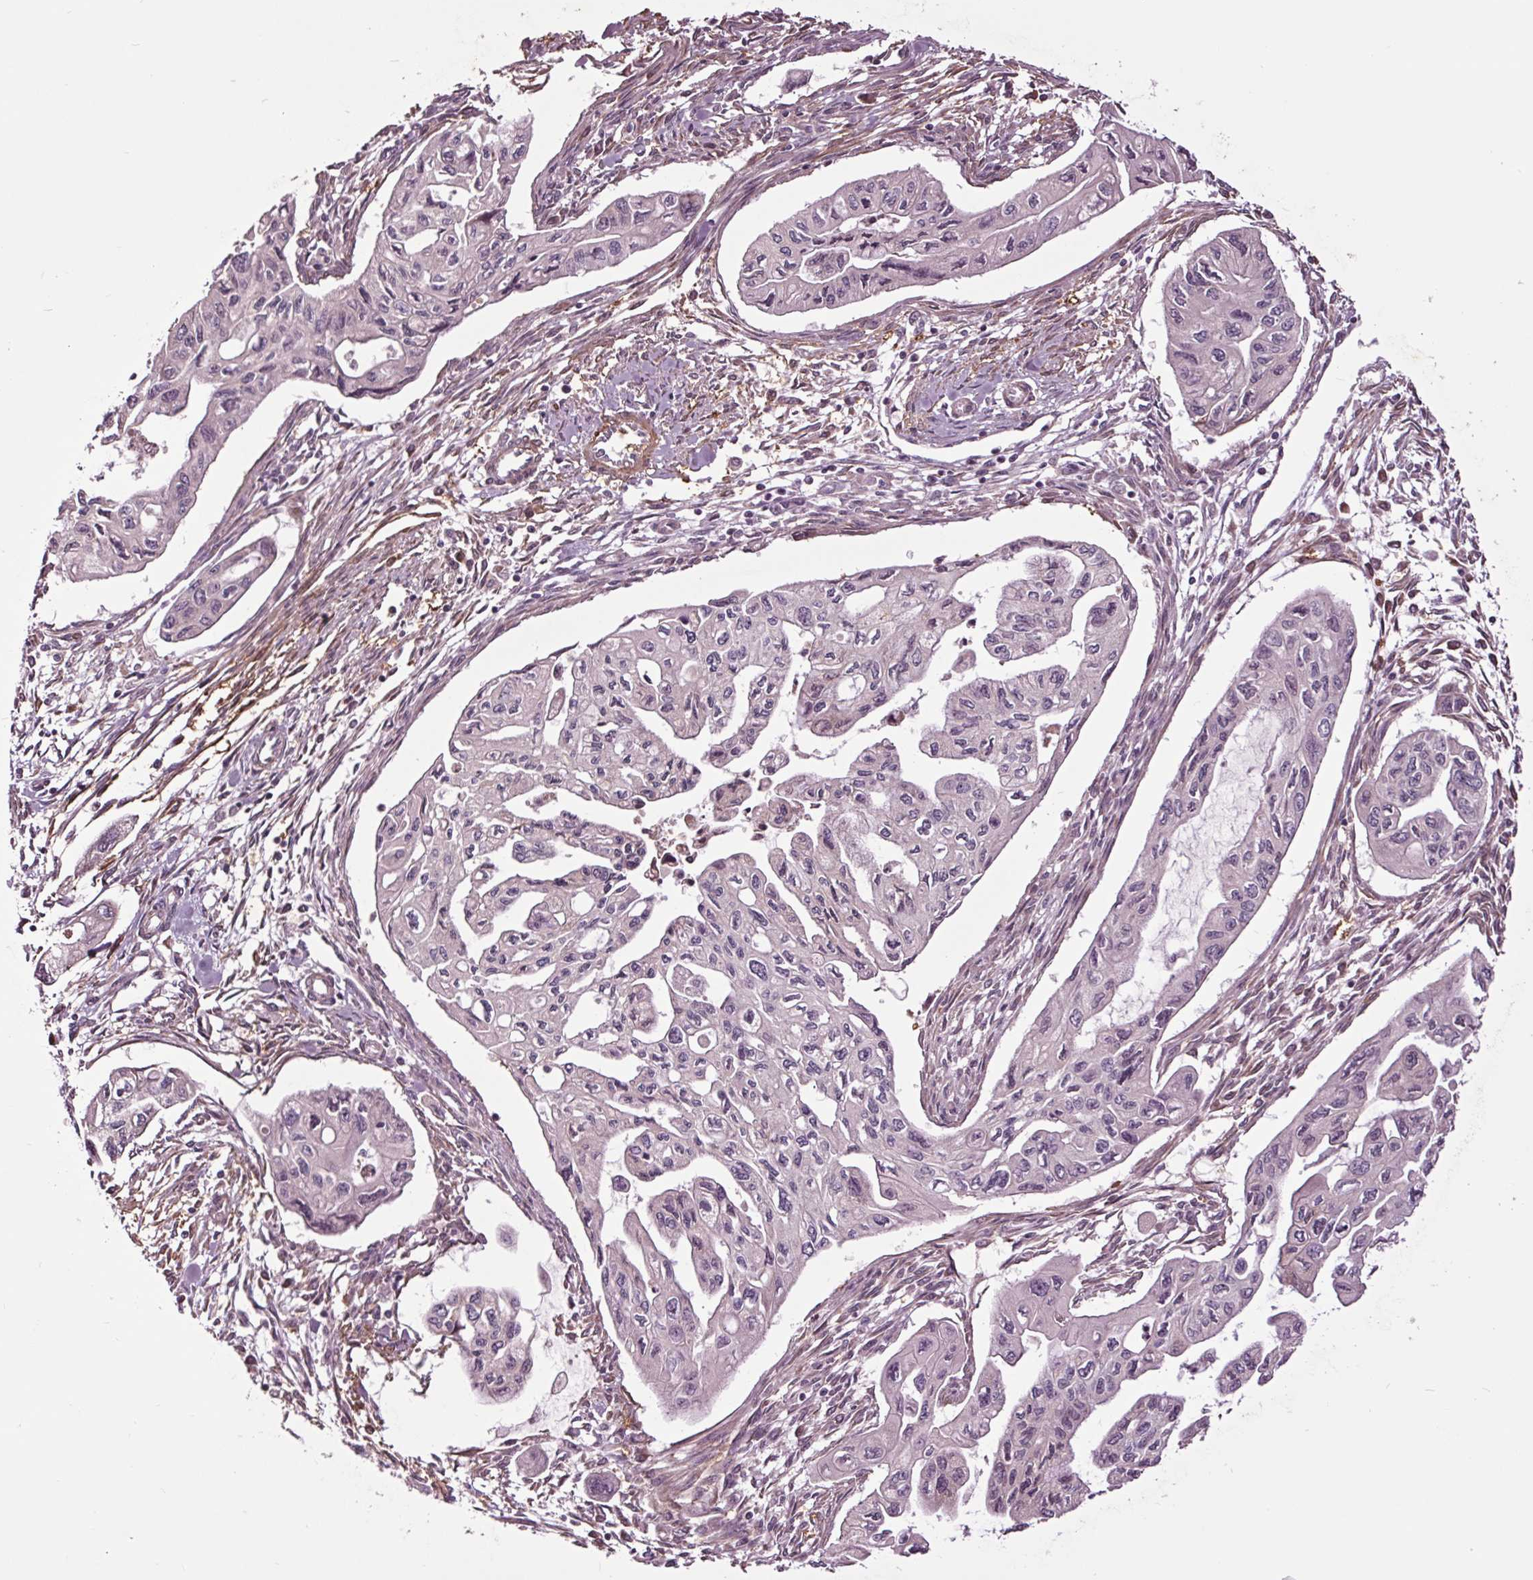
{"staining": {"intensity": "negative", "quantity": "none", "location": "none"}, "tissue": "pancreatic cancer", "cell_type": "Tumor cells", "image_type": "cancer", "snomed": [{"axis": "morphology", "description": "Adenocarcinoma, NOS"}, {"axis": "topography", "description": "Pancreas"}], "caption": "High magnification brightfield microscopy of pancreatic adenocarcinoma stained with DAB (brown) and counterstained with hematoxylin (blue): tumor cells show no significant staining. (Immunohistochemistry, brightfield microscopy, high magnification).", "gene": "HAUS5", "patient": {"sex": "female", "age": 76}}